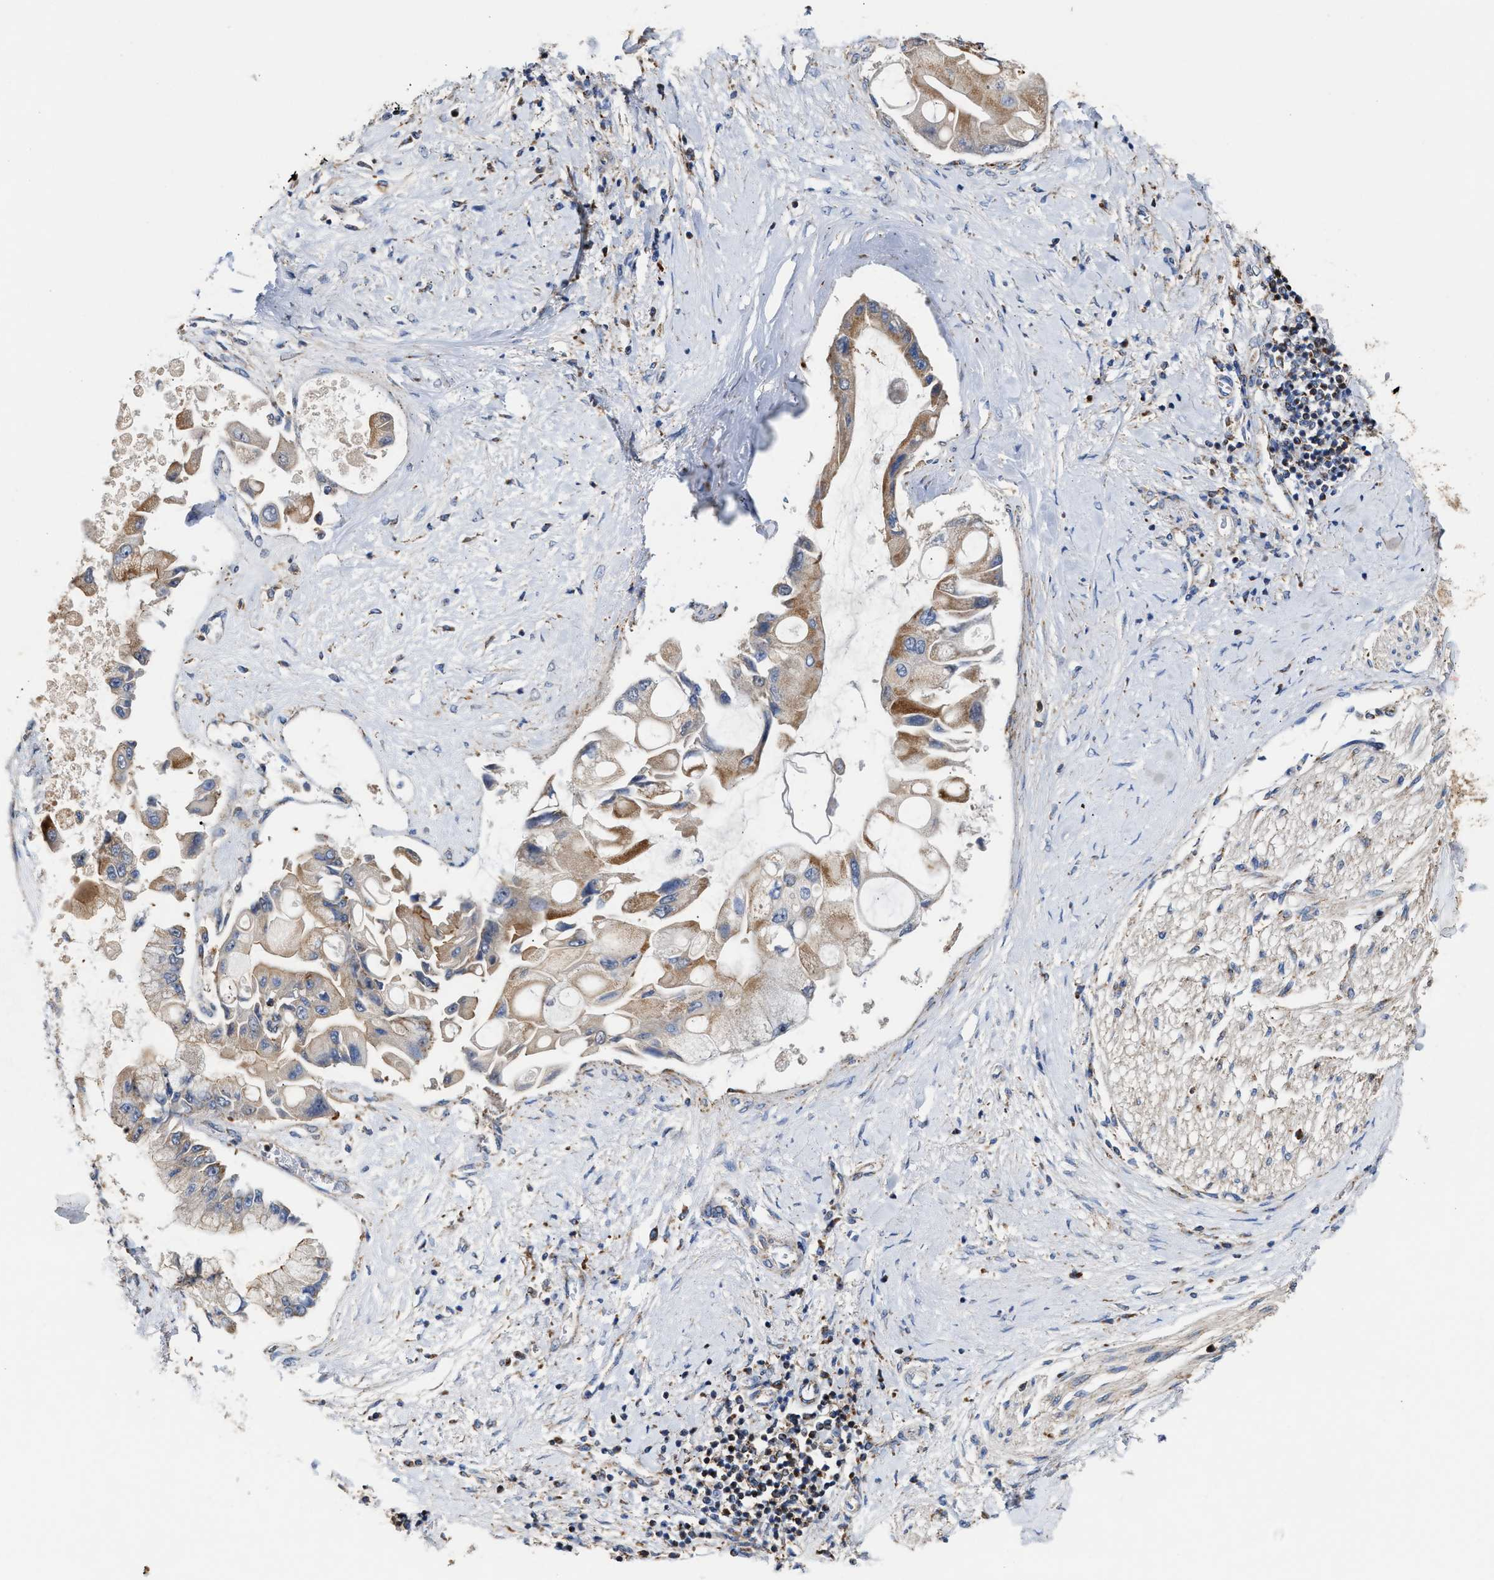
{"staining": {"intensity": "weak", "quantity": ">75%", "location": "cytoplasmic/membranous"}, "tissue": "liver cancer", "cell_type": "Tumor cells", "image_type": "cancer", "snomed": [{"axis": "morphology", "description": "Cholangiocarcinoma"}, {"axis": "topography", "description": "Liver"}], "caption": "A photomicrograph of human cholangiocarcinoma (liver) stained for a protein shows weak cytoplasmic/membranous brown staining in tumor cells. Nuclei are stained in blue.", "gene": "MECR", "patient": {"sex": "male", "age": 50}}